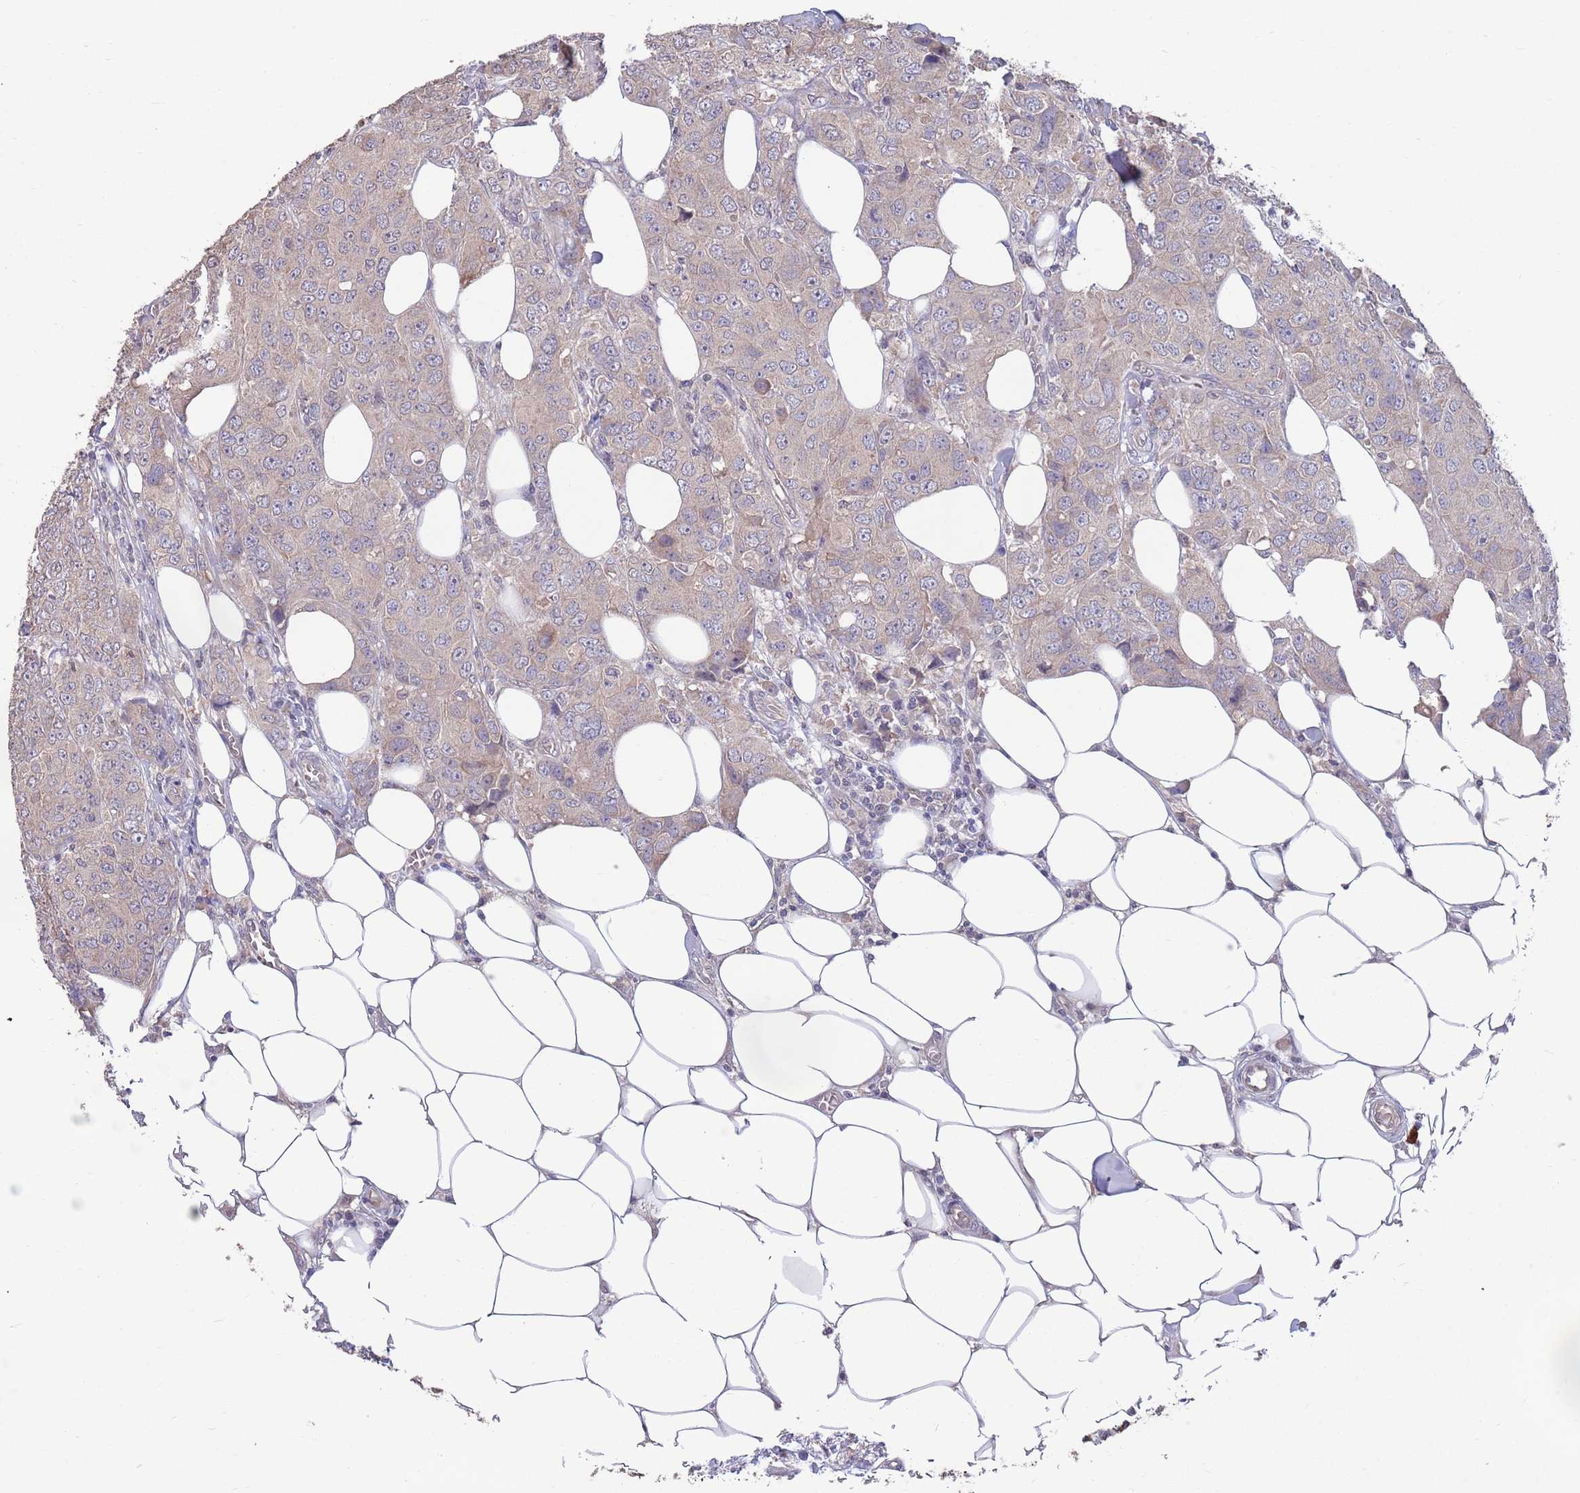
{"staining": {"intensity": "weak", "quantity": ">75%", "location": "cytoplasmic/membranous"}, "tissue": "breast cancer", "cell_type": "Tumor cells", "image_type": "cancer", "snomed": [{"axis": "morphology", "description": "Duct carcinoma"}, {"axis": "topography", "description": "Breast"}], "caption": "Approximately >75% of tumor cells in breast infiltrating ductal carcinoma exhibit weak cytoplasmic/membranous protein expression as visualized by brown immunohistochemical staining.", "gene": "MARVELD2", "patient": {"sex": "female", "age": 43}}